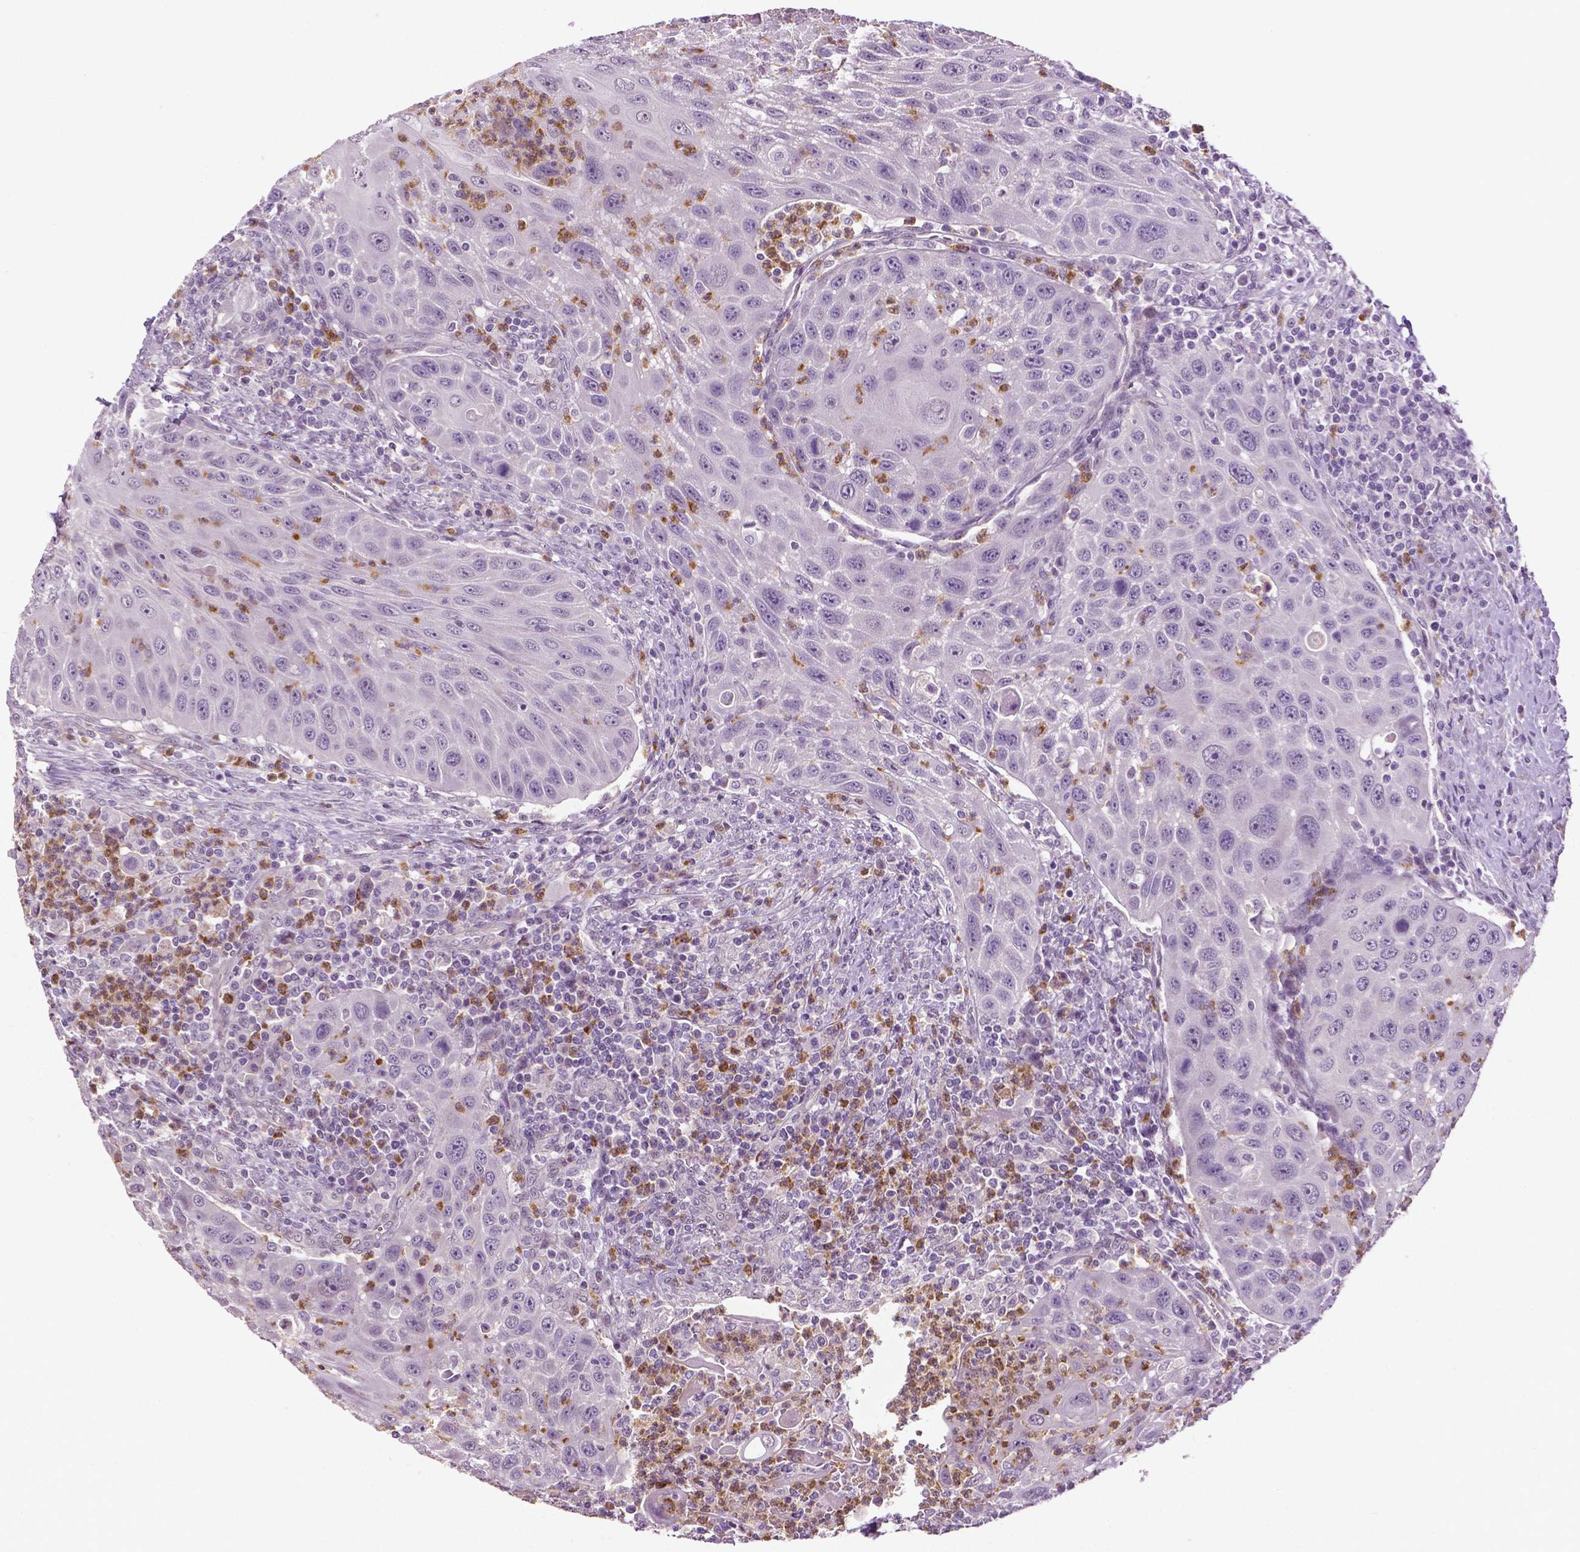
{"staining": {"intensity": "negative", "quantity": "none", "location": "none"}, "tissue": "head and neck cancer", "cell_type": "Tumor cells", "image_type": "cancer", "snomed": [{"axis": "morphology", "description": "Squamous cell carcinoma, NOS"}, {"axis": "topography", "description": "Head-Neck"}], "caption": "High power microscopy image of an IHC image of head and neck cancer, revealing no significant staining in tumor cells.", "gene": "PTPN5", "patient": {"sex": "male", "age": 69}}